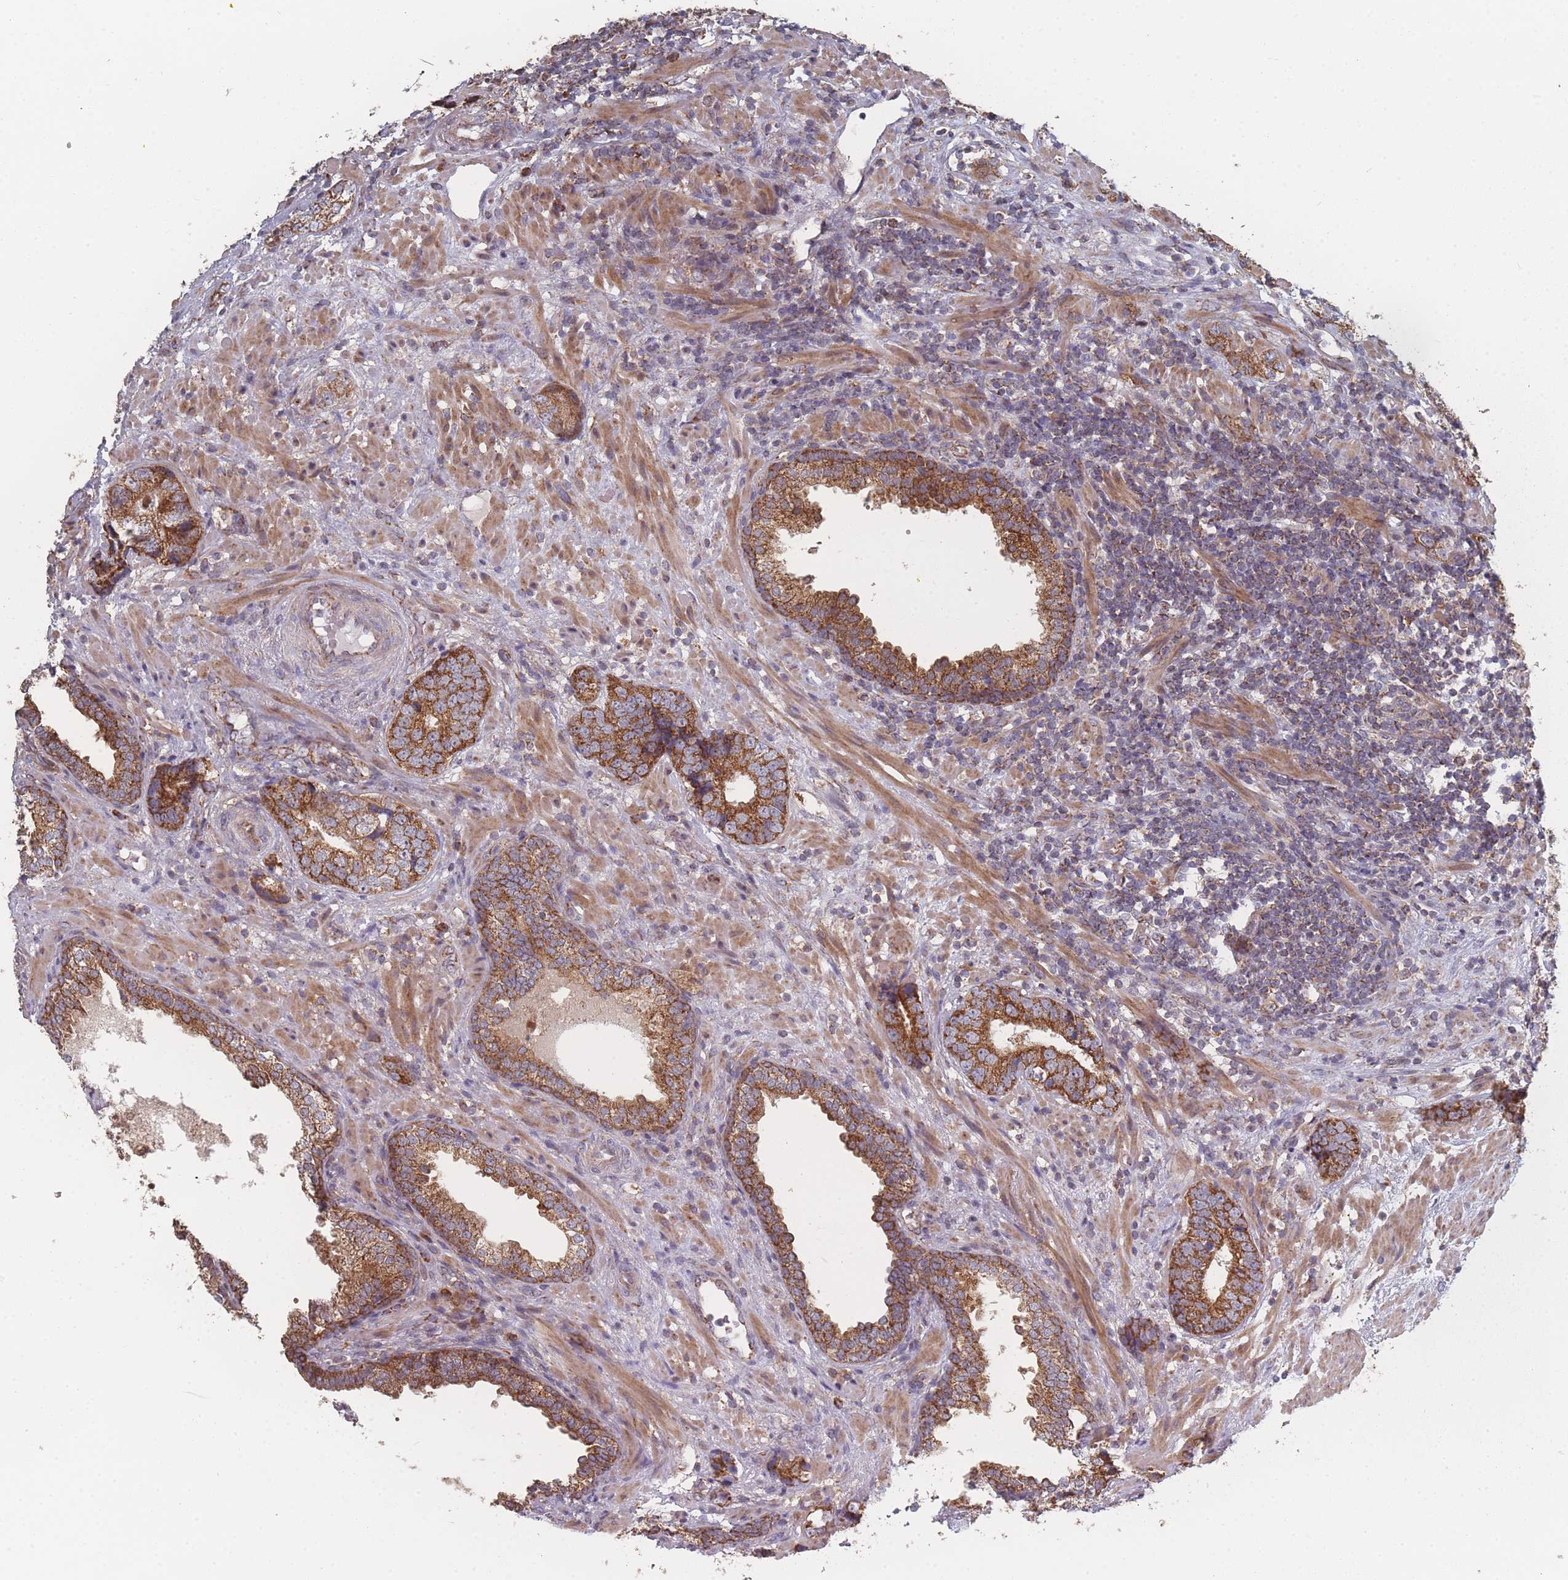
{"staining": {"intensity": "strong", "quantity": ">75%", "location": "cytoplasmic/membranous"}, "tissue": "prostate cancer", "cell_type": "Tumor cells", "image_type": "cancer", "snomed": [{"axis": "morphology", "description": "Adenocarcinoma, High grade"}, {"axis": "topography", "description": "Prostate"}], "caption": "IHC histopathology image of human prostate cancer stained for a protein (brown), which exhibits high levels of strong cytoplasmic/membranous positivity in about >75% of tumor cells.", "gene": "PSMB3", "patient": {"sex": "male", "age": 63}}